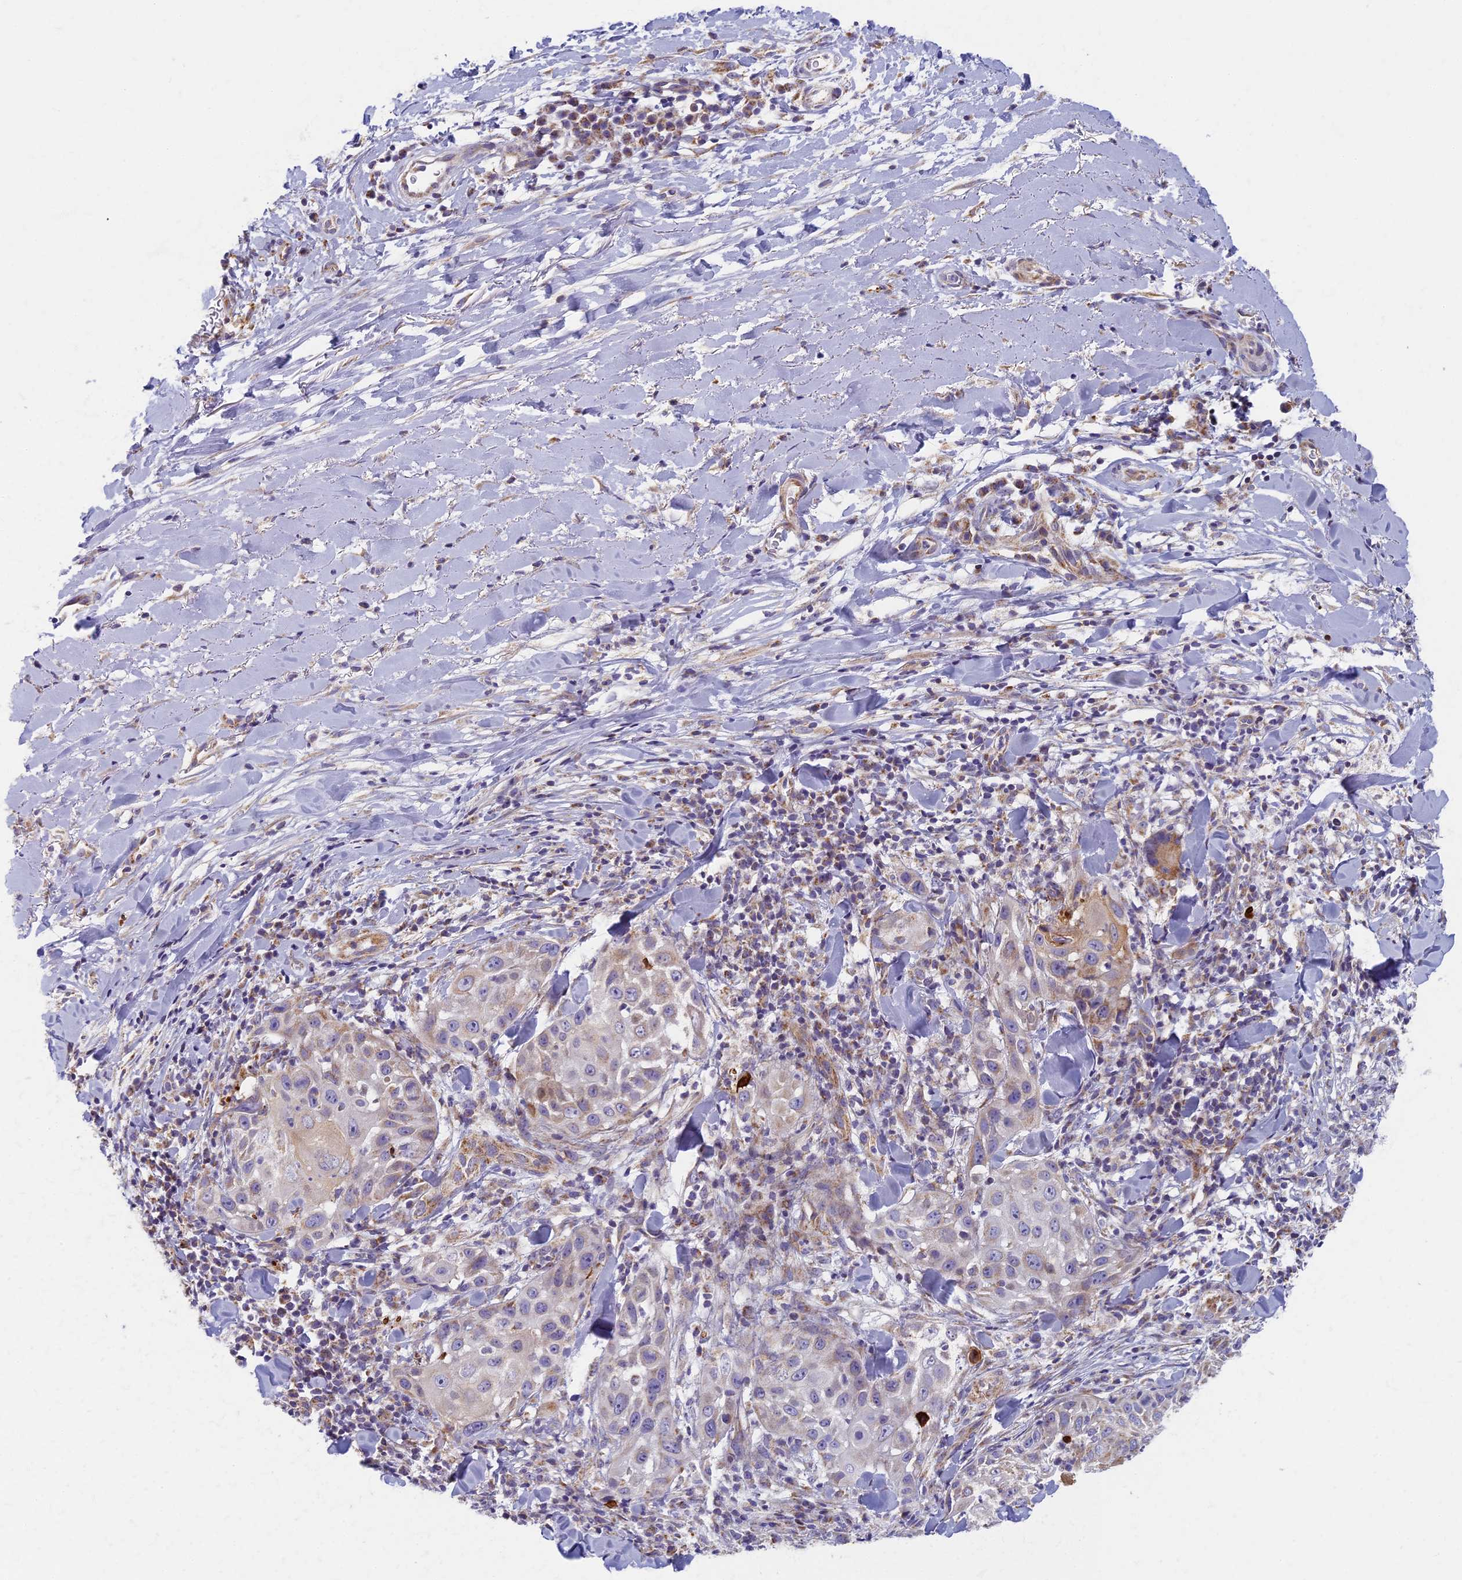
{"staining": {"intensity": "moderate", "quantity": "<25%", "location": "cytoplasmic/membranous"}, "tissue": "skin cancer", "cell_type": "Tumor cells", "image_type": "cancer", "snomed": [{"axis": "morphology", "description": "Squamous cell carcinoma, NOS"}, {"axis": "topography", "description": "Skin"}], "caption": "Skin squamous cell carcinoma was stained to show a protein in brown. There is low levels of moderate cytoplasmic/membranous positivity in approximately <25% of tumor cells. The protein is stained brown, and the nuclei are stained in blue (DAB (3,3'-diaminobenzidine) IHC with brightfield microscopy, high magnification).", "gene": "MRPS25", "patient": {"sex": "female", "age": 44}}